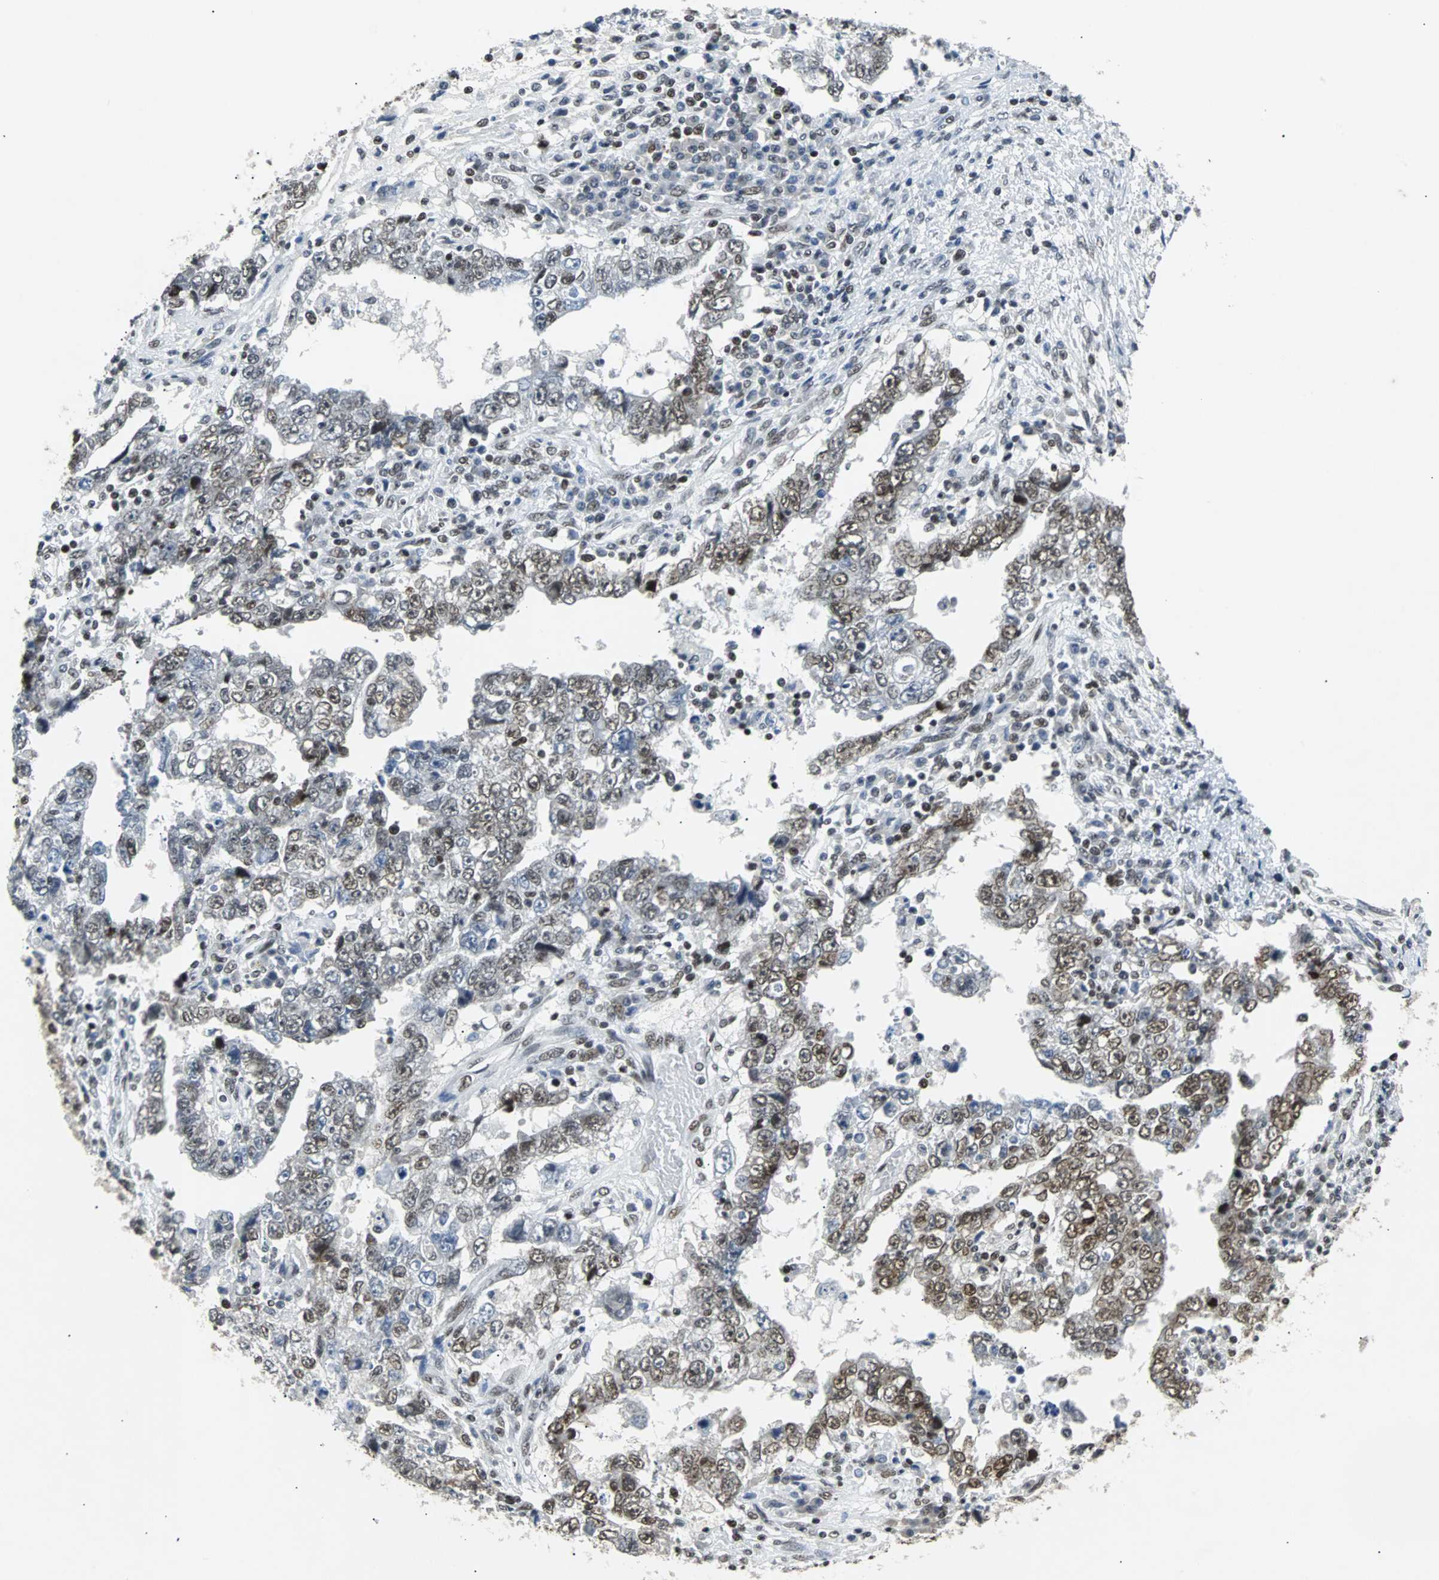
{"staining": {"intensity": "moderate", "quantity": ">75%", "location": "nuclear"}, "tissue": "testis cancer", "cell_type": "Tumor cells", "image_type": "cancer", "snomed": [{"axis": "morphology", "description": "Carcinoma, Embryonal, NOS"}, {"axis": "topography", "description": "Testis"}], "caption": "Testis embryonal carcinoma tissue reveals moderate nuclear staining in approximately >75% of tumor cells, visualized by immunohistochemistry. (DAB = brown stain, brightfield microscopy at high magnification).", "gene": "GATAD2A", "patient": {"sex": "male", "age": 26}}